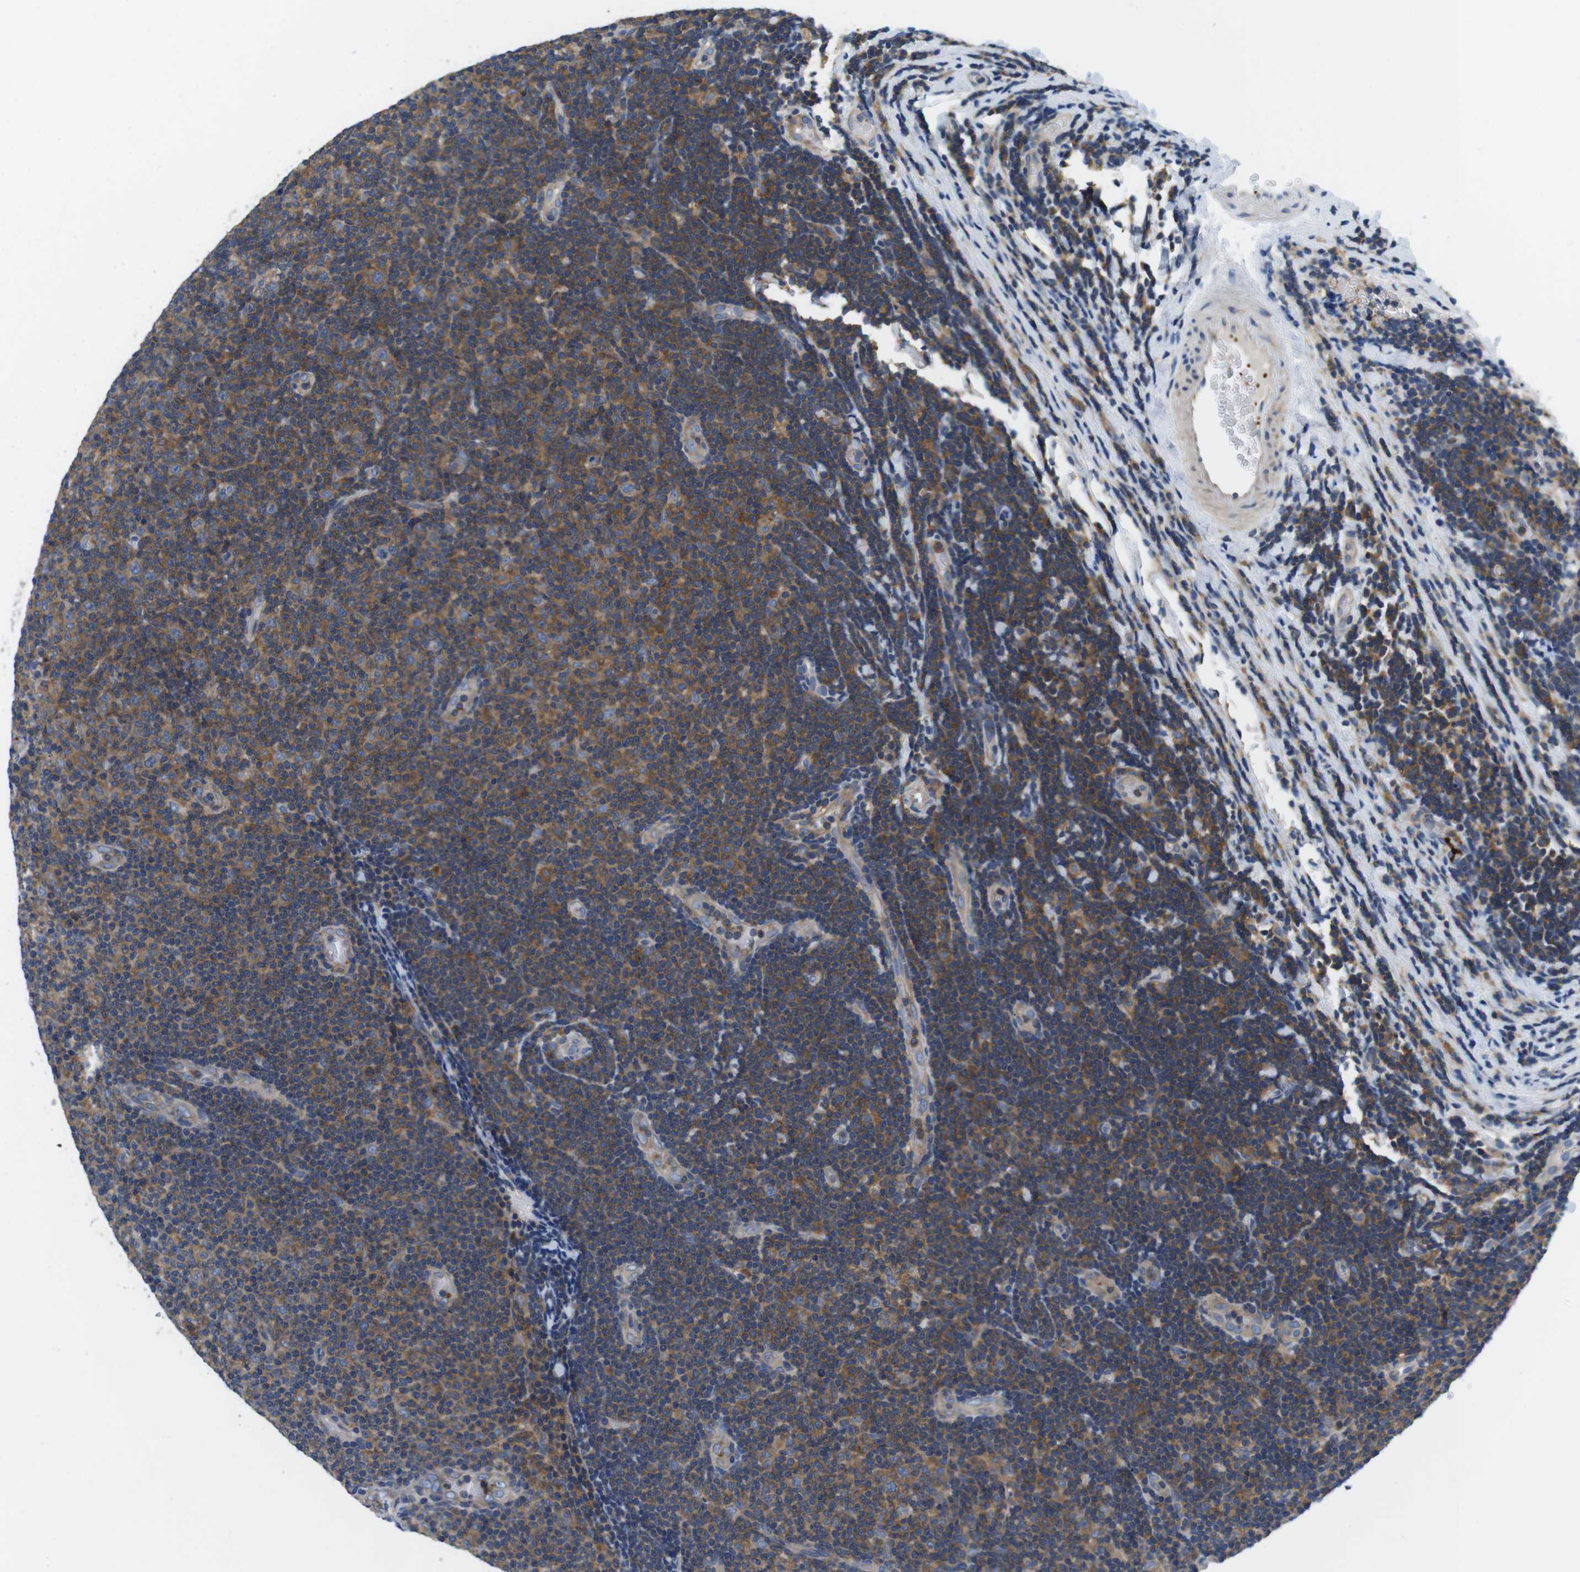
{"staining": {"intensity": "moderate", "quantity": ">75%", "location": "cytoplasmic/membranous"}, "tissue": "lymphoma", "cell_type": "Tumor cells", "image_type": "cancer", "snomed": [{"axis": "morphology", "description": "Malignant lymphoma, non-Hodgkin's type, Low grade"}, {"axis": "topography", "description": "Lymph node"}], "caption": "Immunohistochemical staining of human lymphoma reveals medium levels of moderate cytoplasmic/membranous protein positivity in approximately >75% of tumor cells. The protein is stained brown, and the nuclei are stained in blue (DAB IHC with brightfield microscopy, high magnification).", "gene": "HERPUD2", "patient": {"sex": "male", "age": 83}}